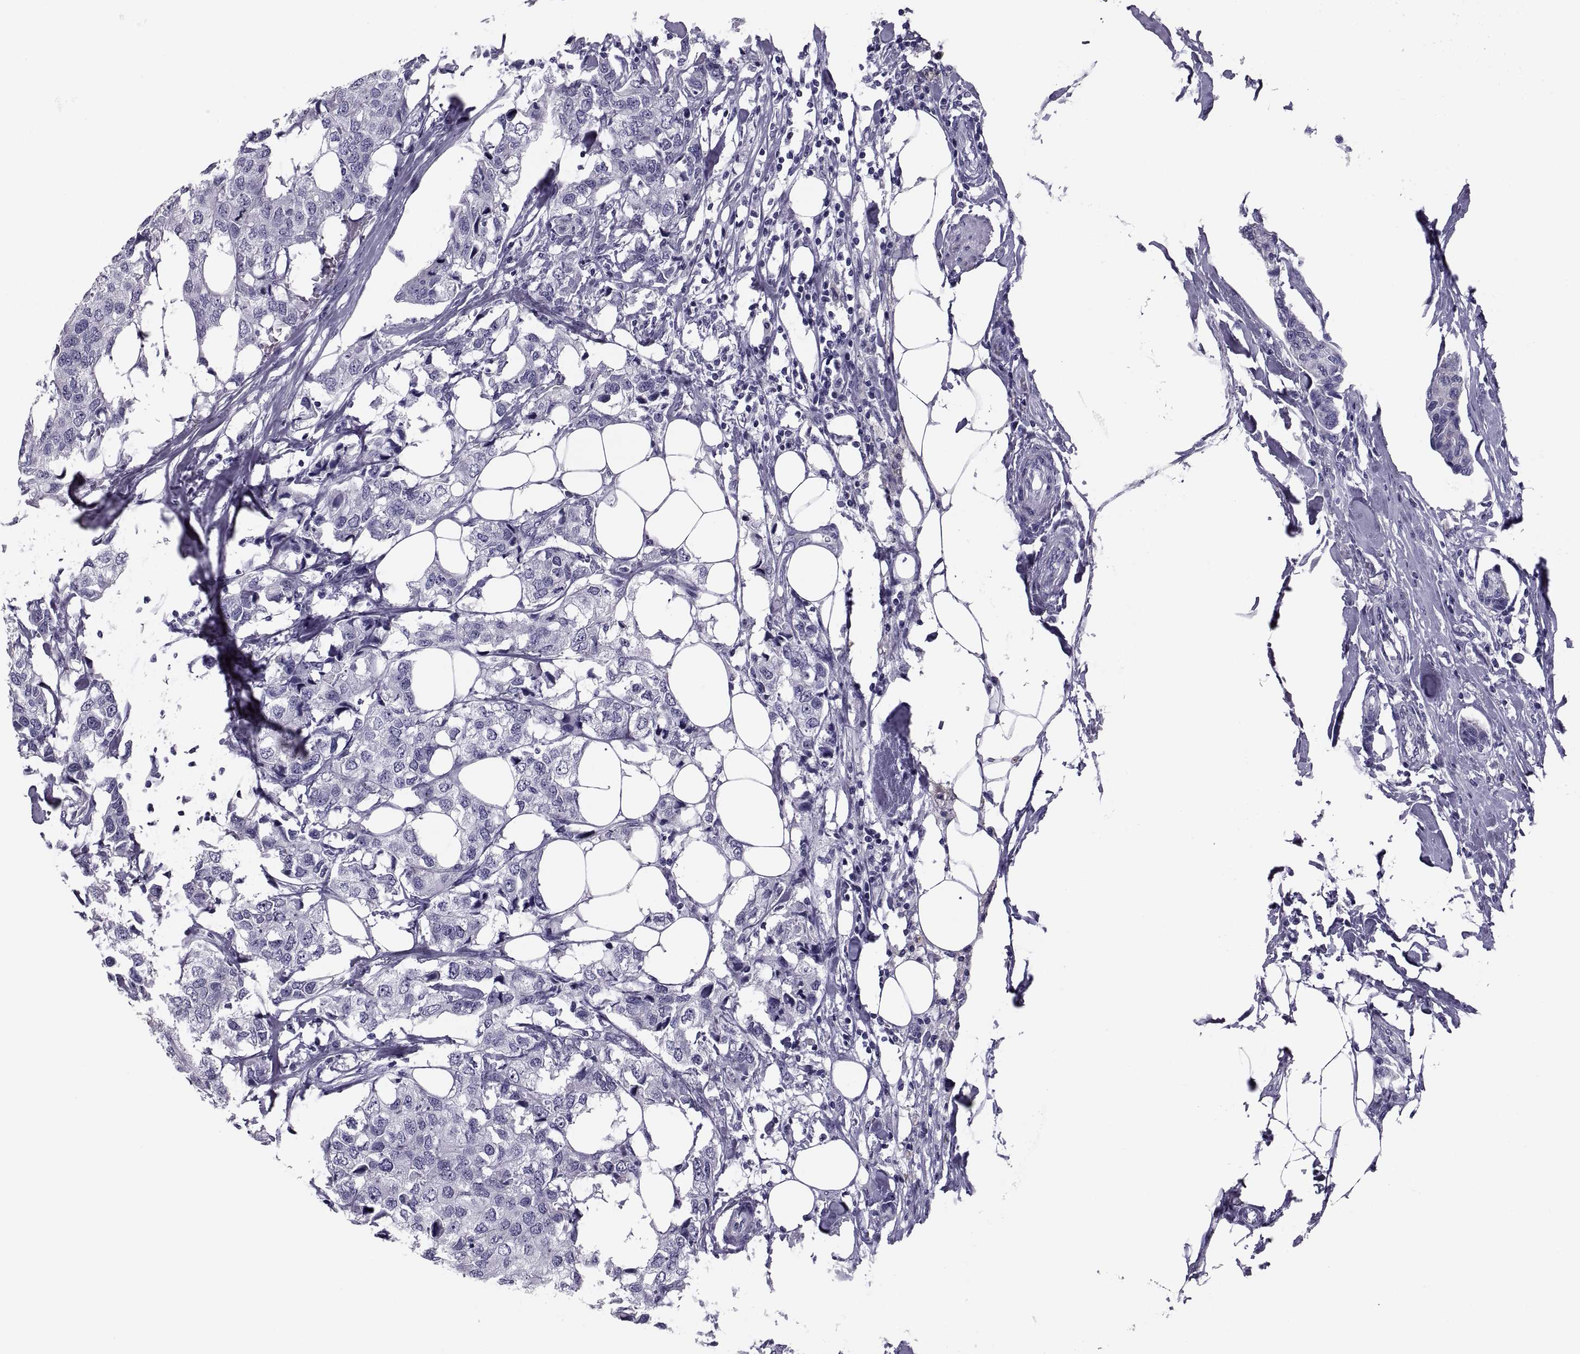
{"staining": {"intensity": "negative", "quantity": "none", "location": "none"}, "tissue": "breast cancer", "cell_type": "Tumor cells", "image_type": "cancer", "snomed": [{"axis": "morphology", "description": "Duct carcinoma"}, {"axis": "topography", "description": "Breast"}], "caption": "The immunohistochemistry (IHC) image has no significant positivity in tumor cells of breast intraductal carcinoma tissue. (Immunohistochemistry (ihc), brightfield microscopy, high magnification).", "gene": "CRISP1", "patient": {"sex": "female", "age": 80}}